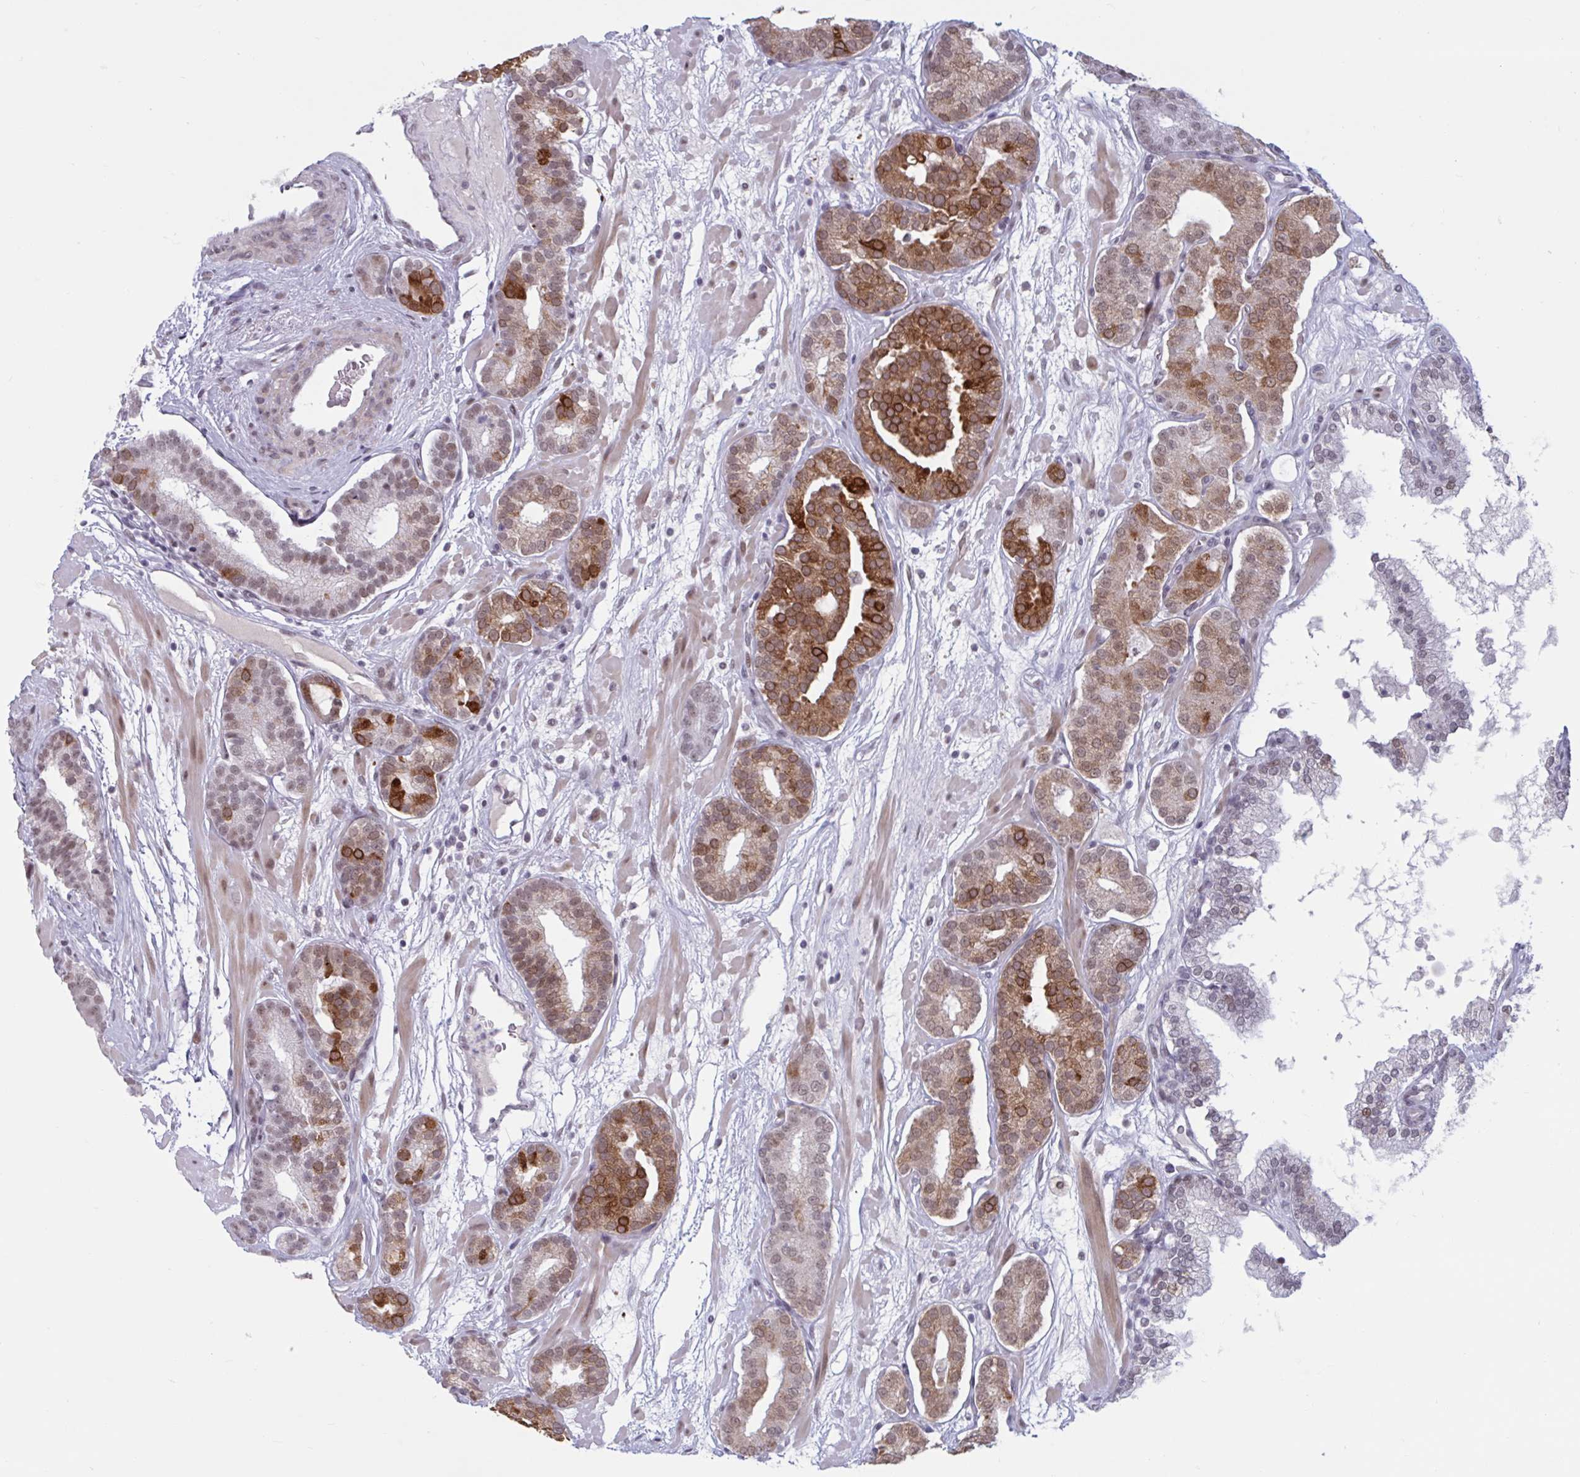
{"staining": {"intensity": "strong", "quantity": ">75%", "location": "cytoplasmic/membranous,nuclear"}, "tissue": "prostate cancer", "cell_type": "Tumor cells", "image_type": "cancer", "snomed": [{"axis": "morphology", "description": "Adenocarcinoma, High grade"}, {"axis": "topography", "description": "Prostate"}], "caption": "The immunohistochemical stain highlights strong cytoplasmic/membranous and nuclear expression in tumor cells of prostate cancer tissue. (DAB = brown stain, brightfield microscopy at high magnification).", "gene": "HSD17B6", "patient": {"sex": "male", "age": 66}}